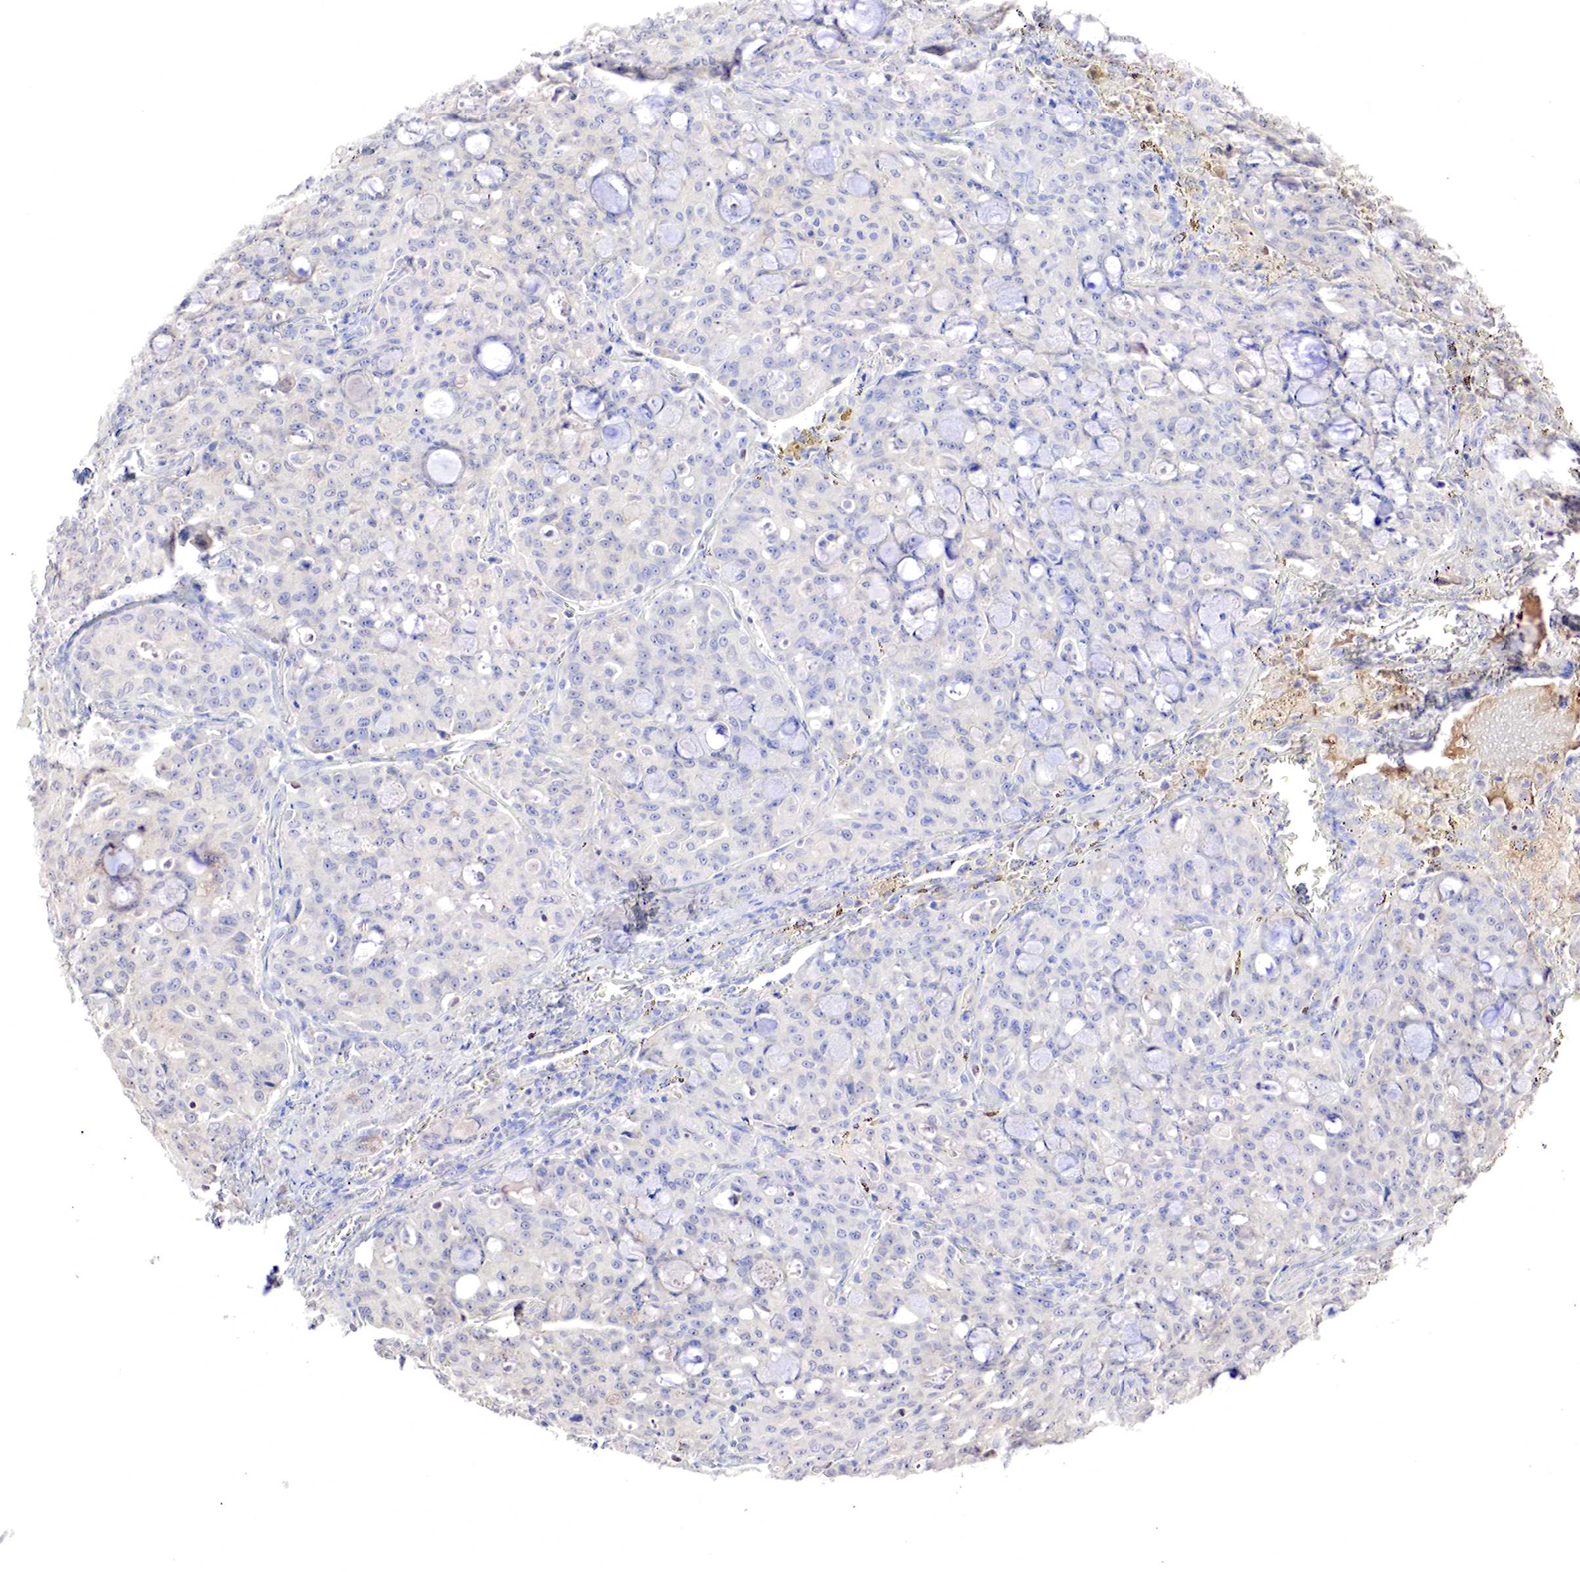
{"staining": {"intensity": "negative", "quantity": "none", "location": "none"}, "tissue": "lung cancer", "cell_type": "Tumor cells", "image_type": "cancer", "snomed": [{"axis": "morphology", "description": "Adenocarcinoma, NOS"}, {"axis": "topography", "description": "Lung"}], "caption": "Immunohistochemistry image of neoplastic tissue: human lung adenocarcinoma stained with DAB (3,3'-diaminobenzidine) shows no significant protein staining in tumor cells. (DAB IHC, high magnification).", "gene": "GATA1", "patient": {"sex": "female", "age": 44}}